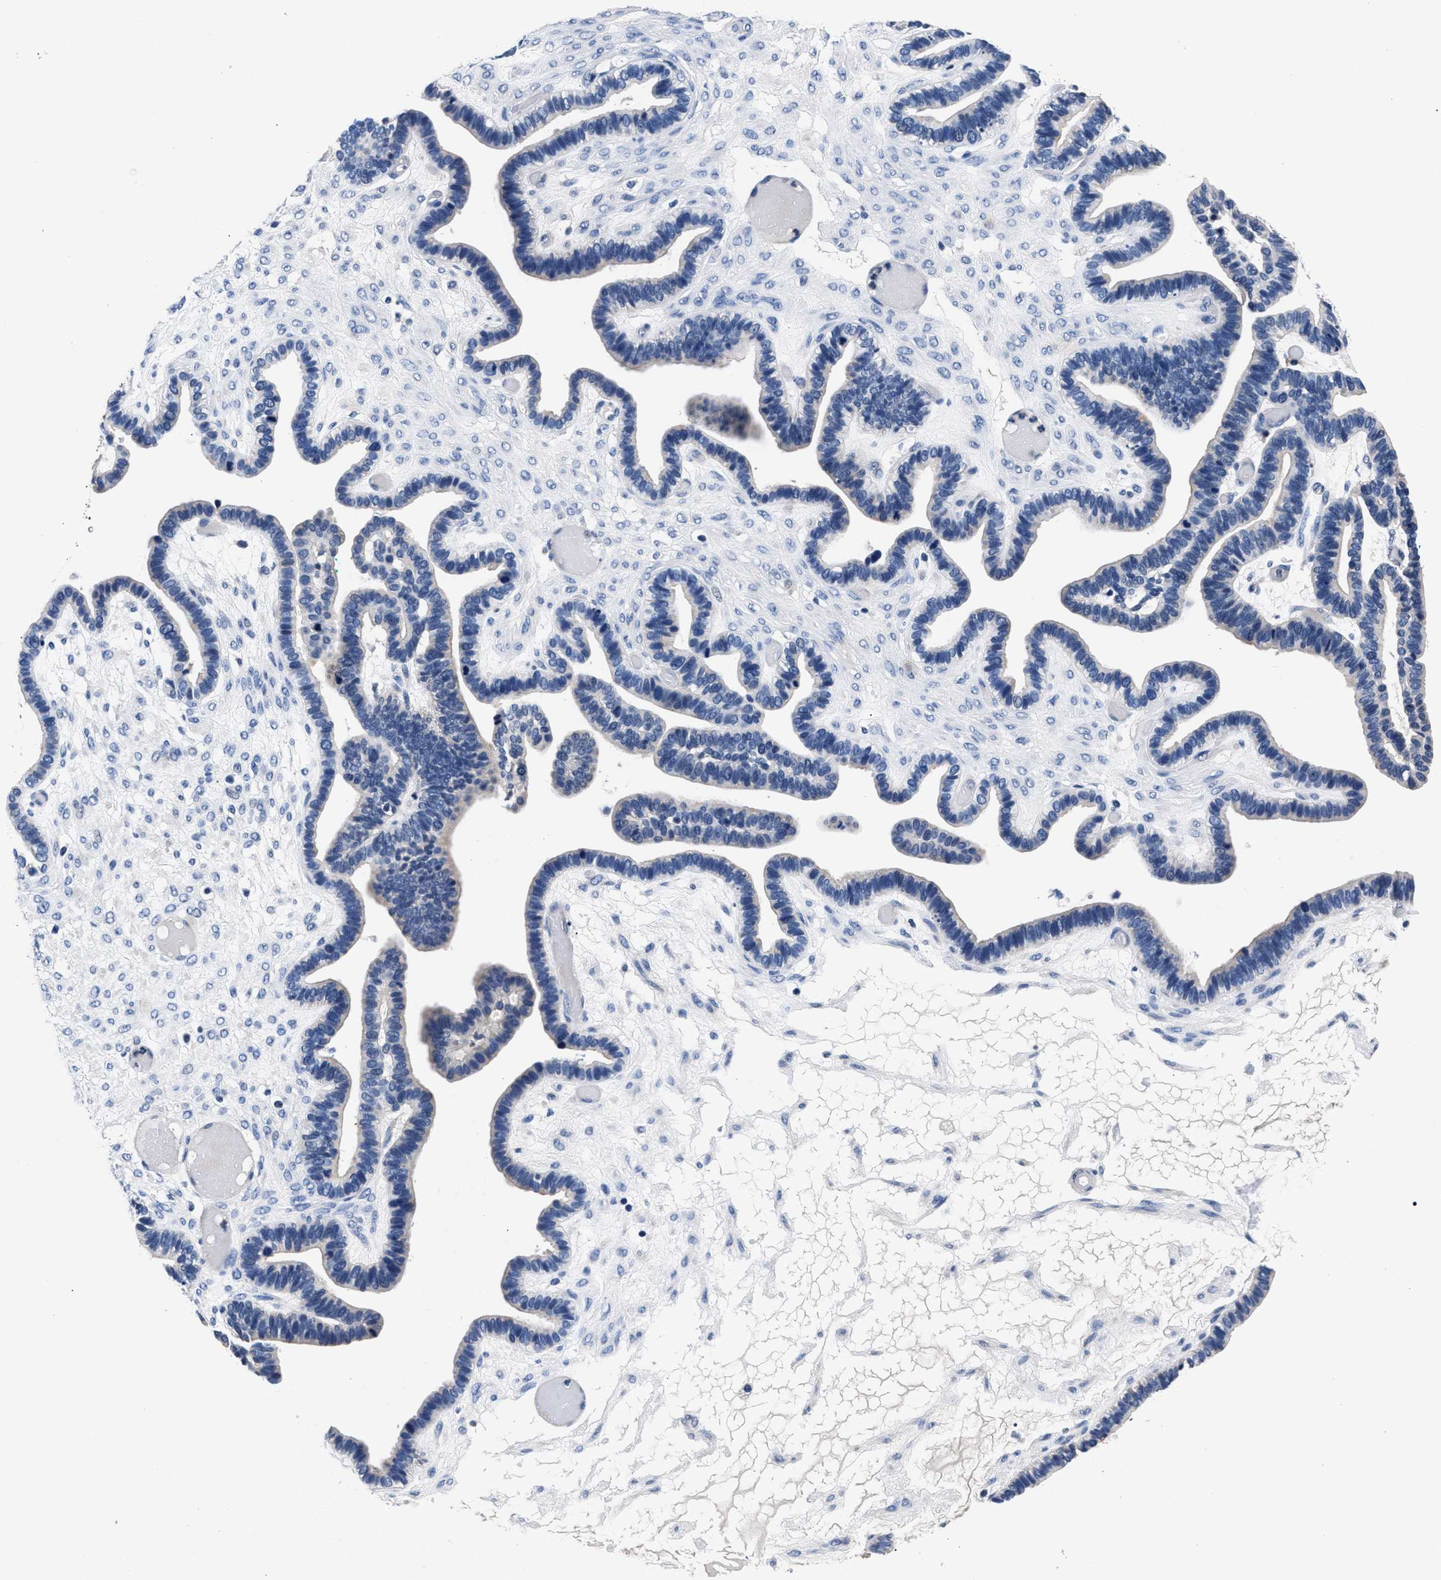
{"staining": {"intensity": "negative", "quantity": "none", "location": "none"}, "tissue": "ovarian cancer", "cell_type": "Tumor cells", "image_type": "cancer", "snomed": [{"axis": "morphology", "description": "Cystadenocarcinoma, serous, NOS"}, {"axis": "topography", "description": "Ovary"}], "caption": "The immunohistochemistry (IHC) image has no significant staining in tumor cells of ovarian cancer (serous cystadenocarcinoma) tissue. (DAB immunohistochemistry visualized using brightfield microscopy, high magnification).", "gene": "PHF24", "patient": {"sex": "female", "age": 56}}